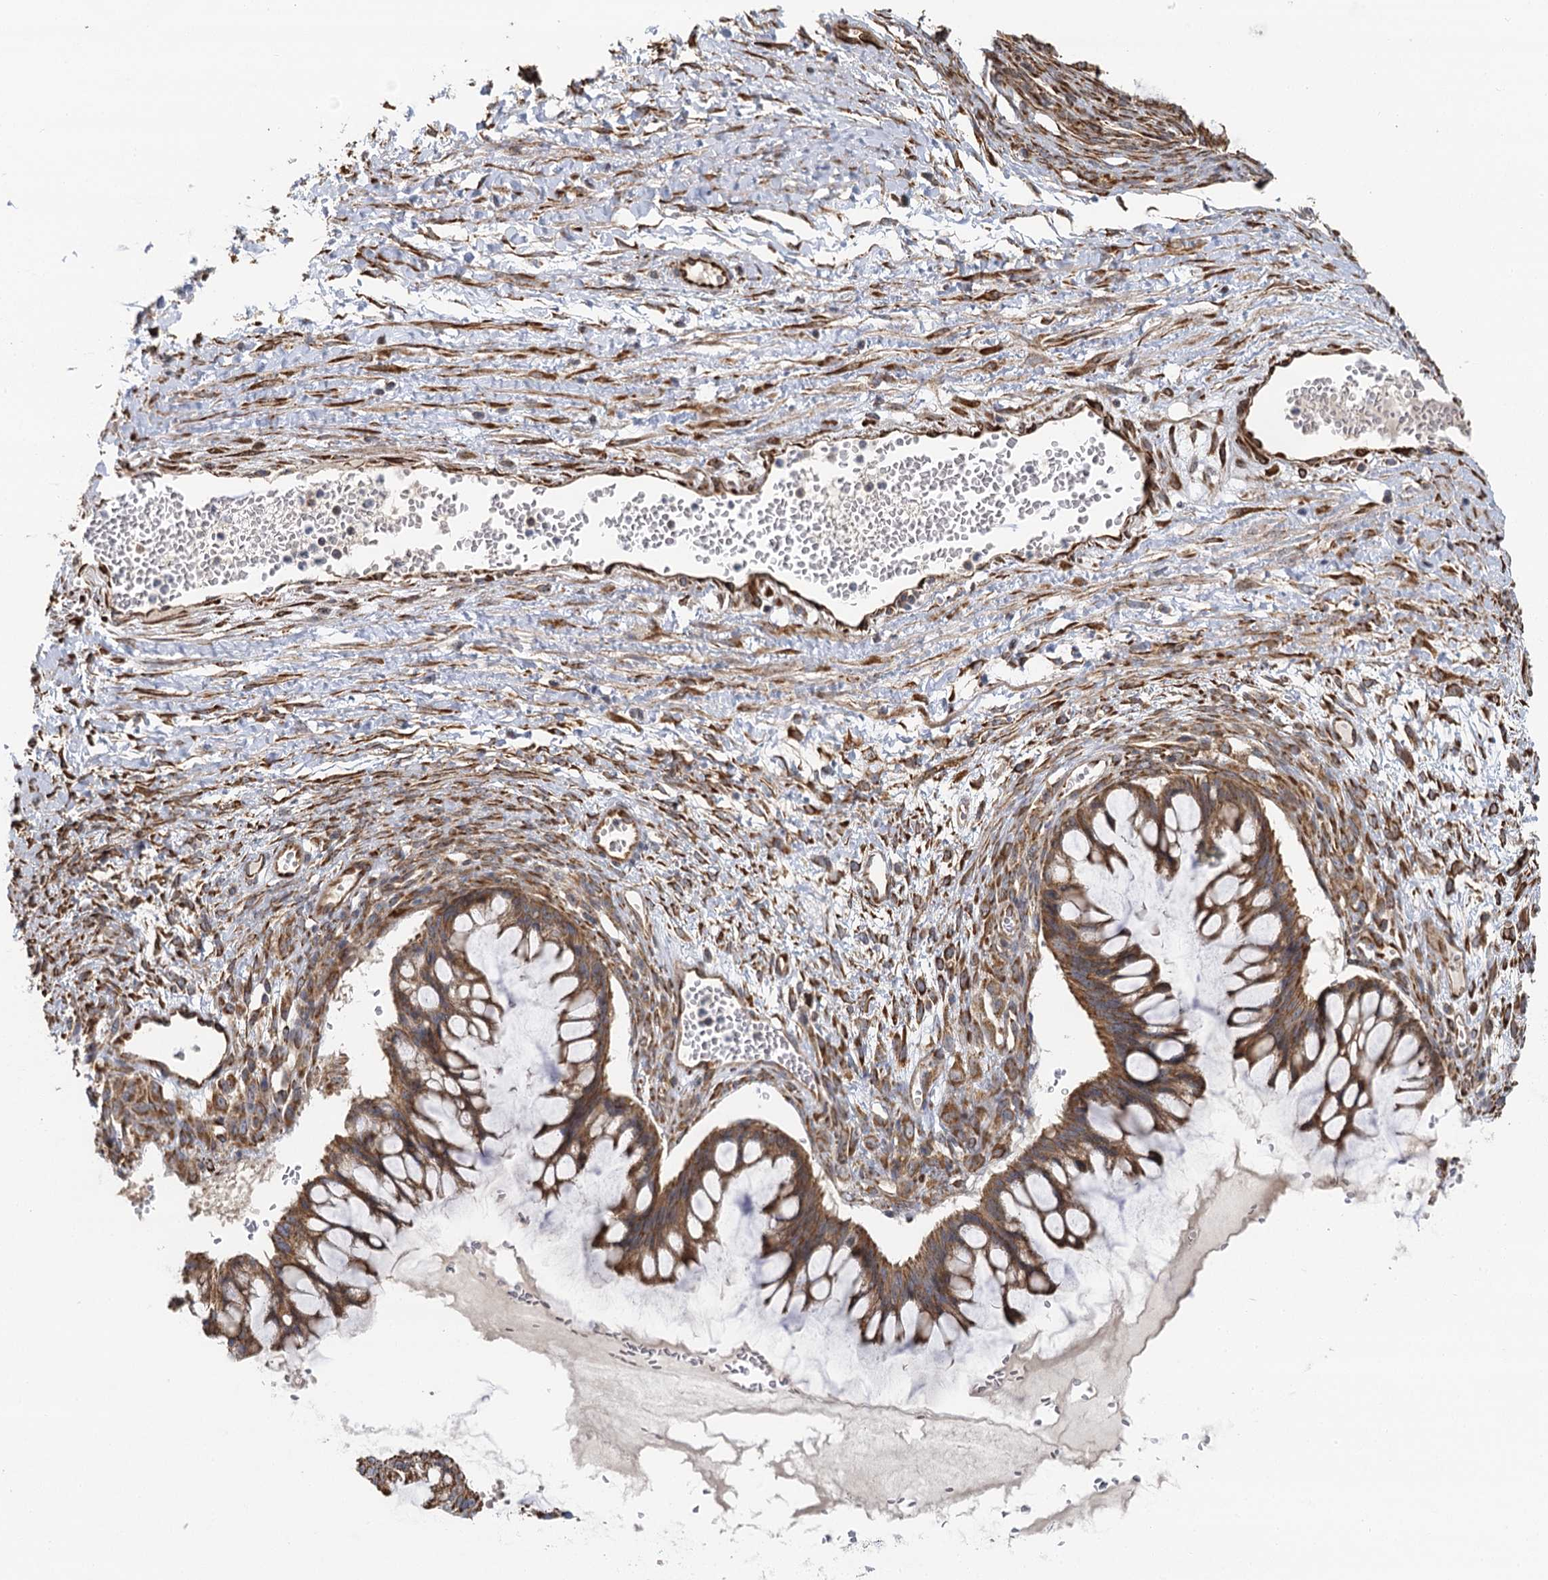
{"staining": {"intensity": "moderate", "quantity": ">75%", "location": "cytoplasmic/membranous"}, "tissue": "ovarian cancer", "cell_type": "Tumor cells", "image_type": "cancer", "snomed": [{"axis": "morphology", "description": "Cystadenocarcinoma, mucinous, NOS"}, {"axis": "topography", "description": "Ovary"}], "caption": "Approximately >75% of tumor cells in human ovarian cancer show moderate cytoplasmic/membranous protein staining as visualized by brown immunohistochemical staining.", "gene": "IL11RA", "patient": {"sex": "female", "age": 73}}